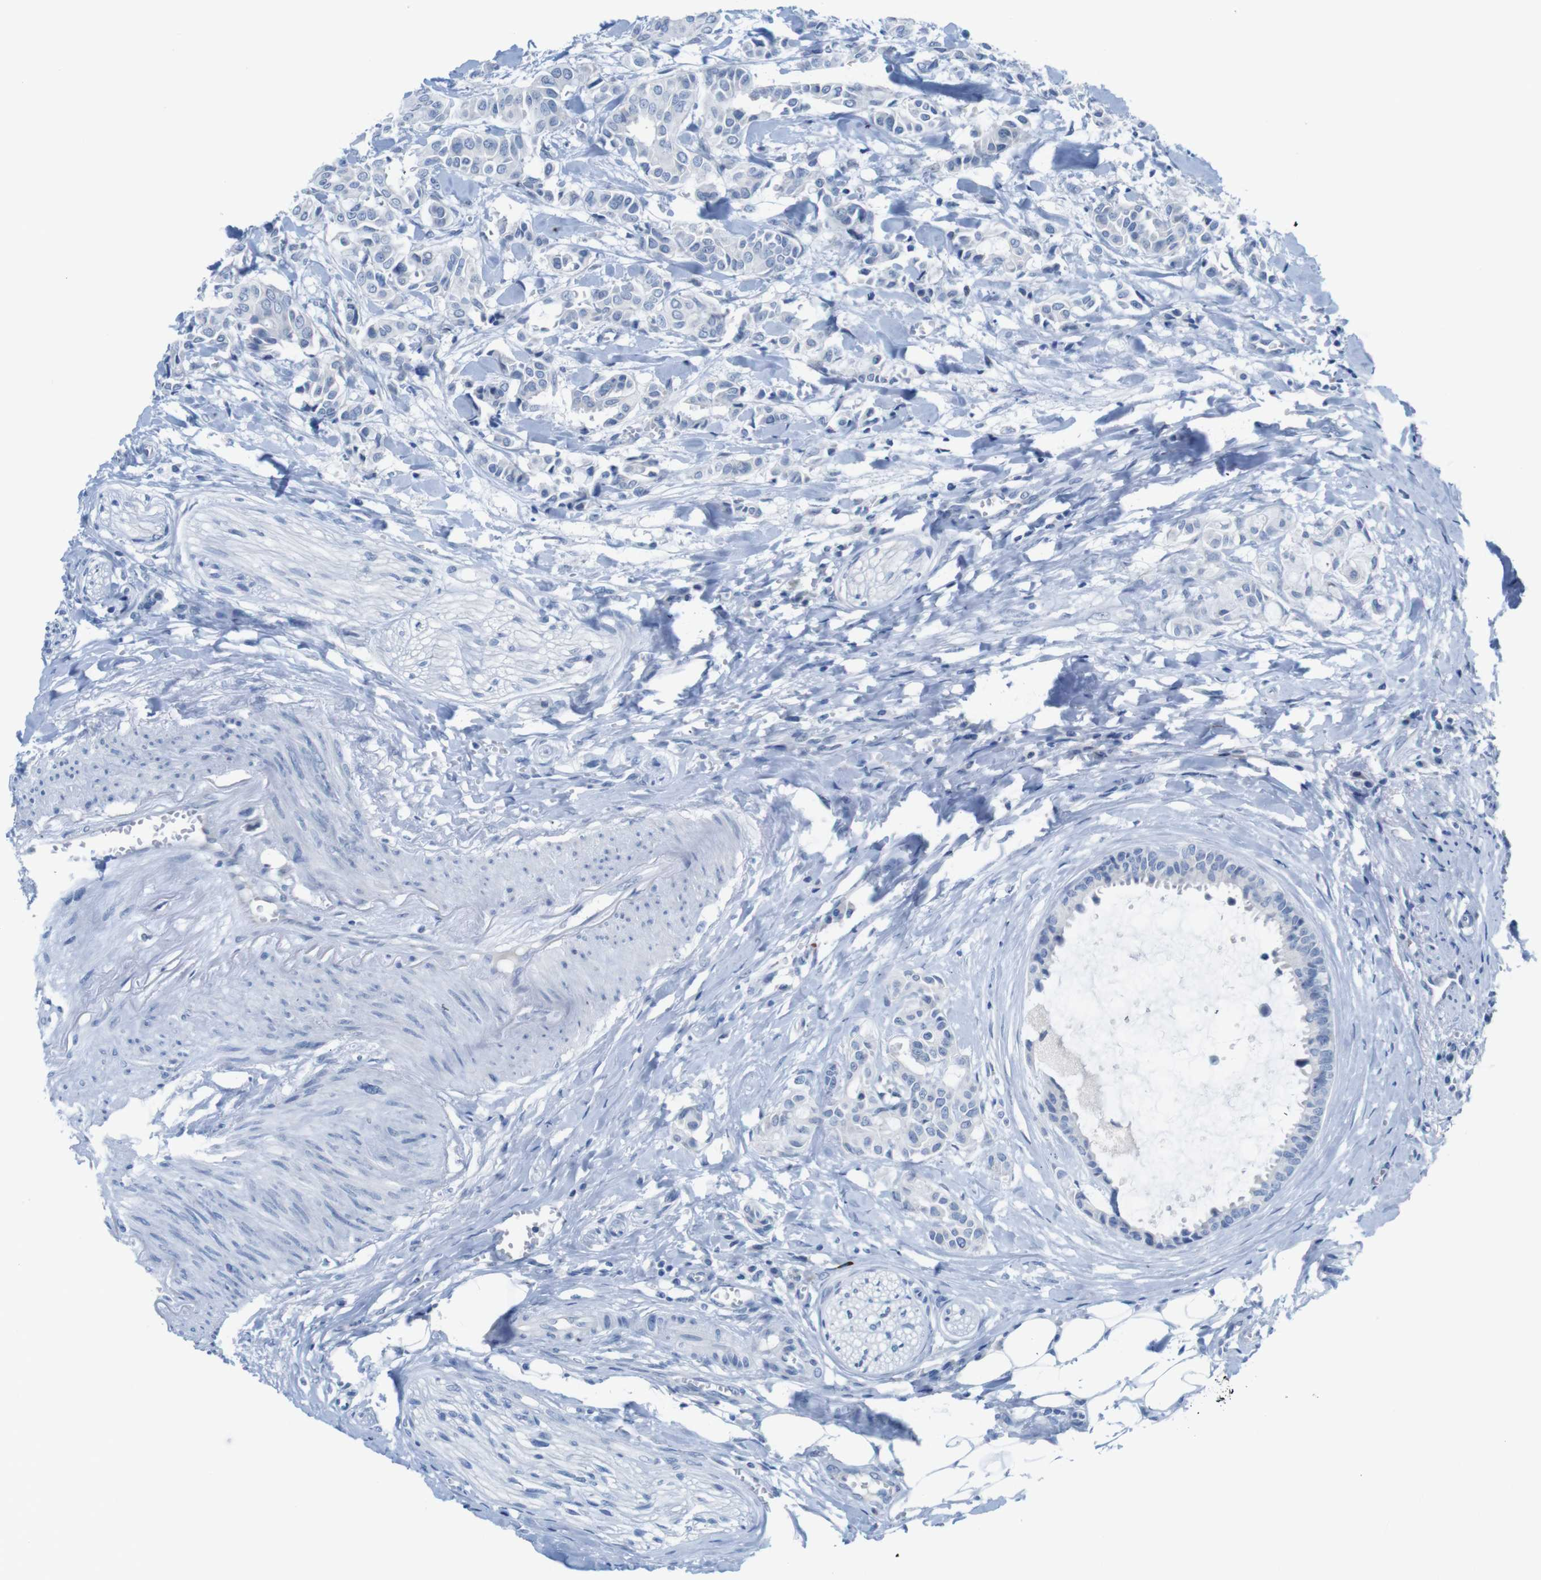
{"staining": {"intensity": "negative", "quantity": "none", "location": "none"}, "tissue": "head and neck cancer", "cell_type": "Tumor cells", "image_type": "cancer", "snomed": [{"axis": "morphology", "description": "Adenocarcinoma, NOS"}, {"axis": "topography", "description": "Salivary gland"}, {"axis": "topography", "description": "Head-Neck"}], "caption": "The immunohistochemistry (IHC) image has no significant positivity in tumor cells of head and neck adenocarcinoma tissue.", "gene": "OPN1SW", "patient": {"sex": "female", "age": 59}}